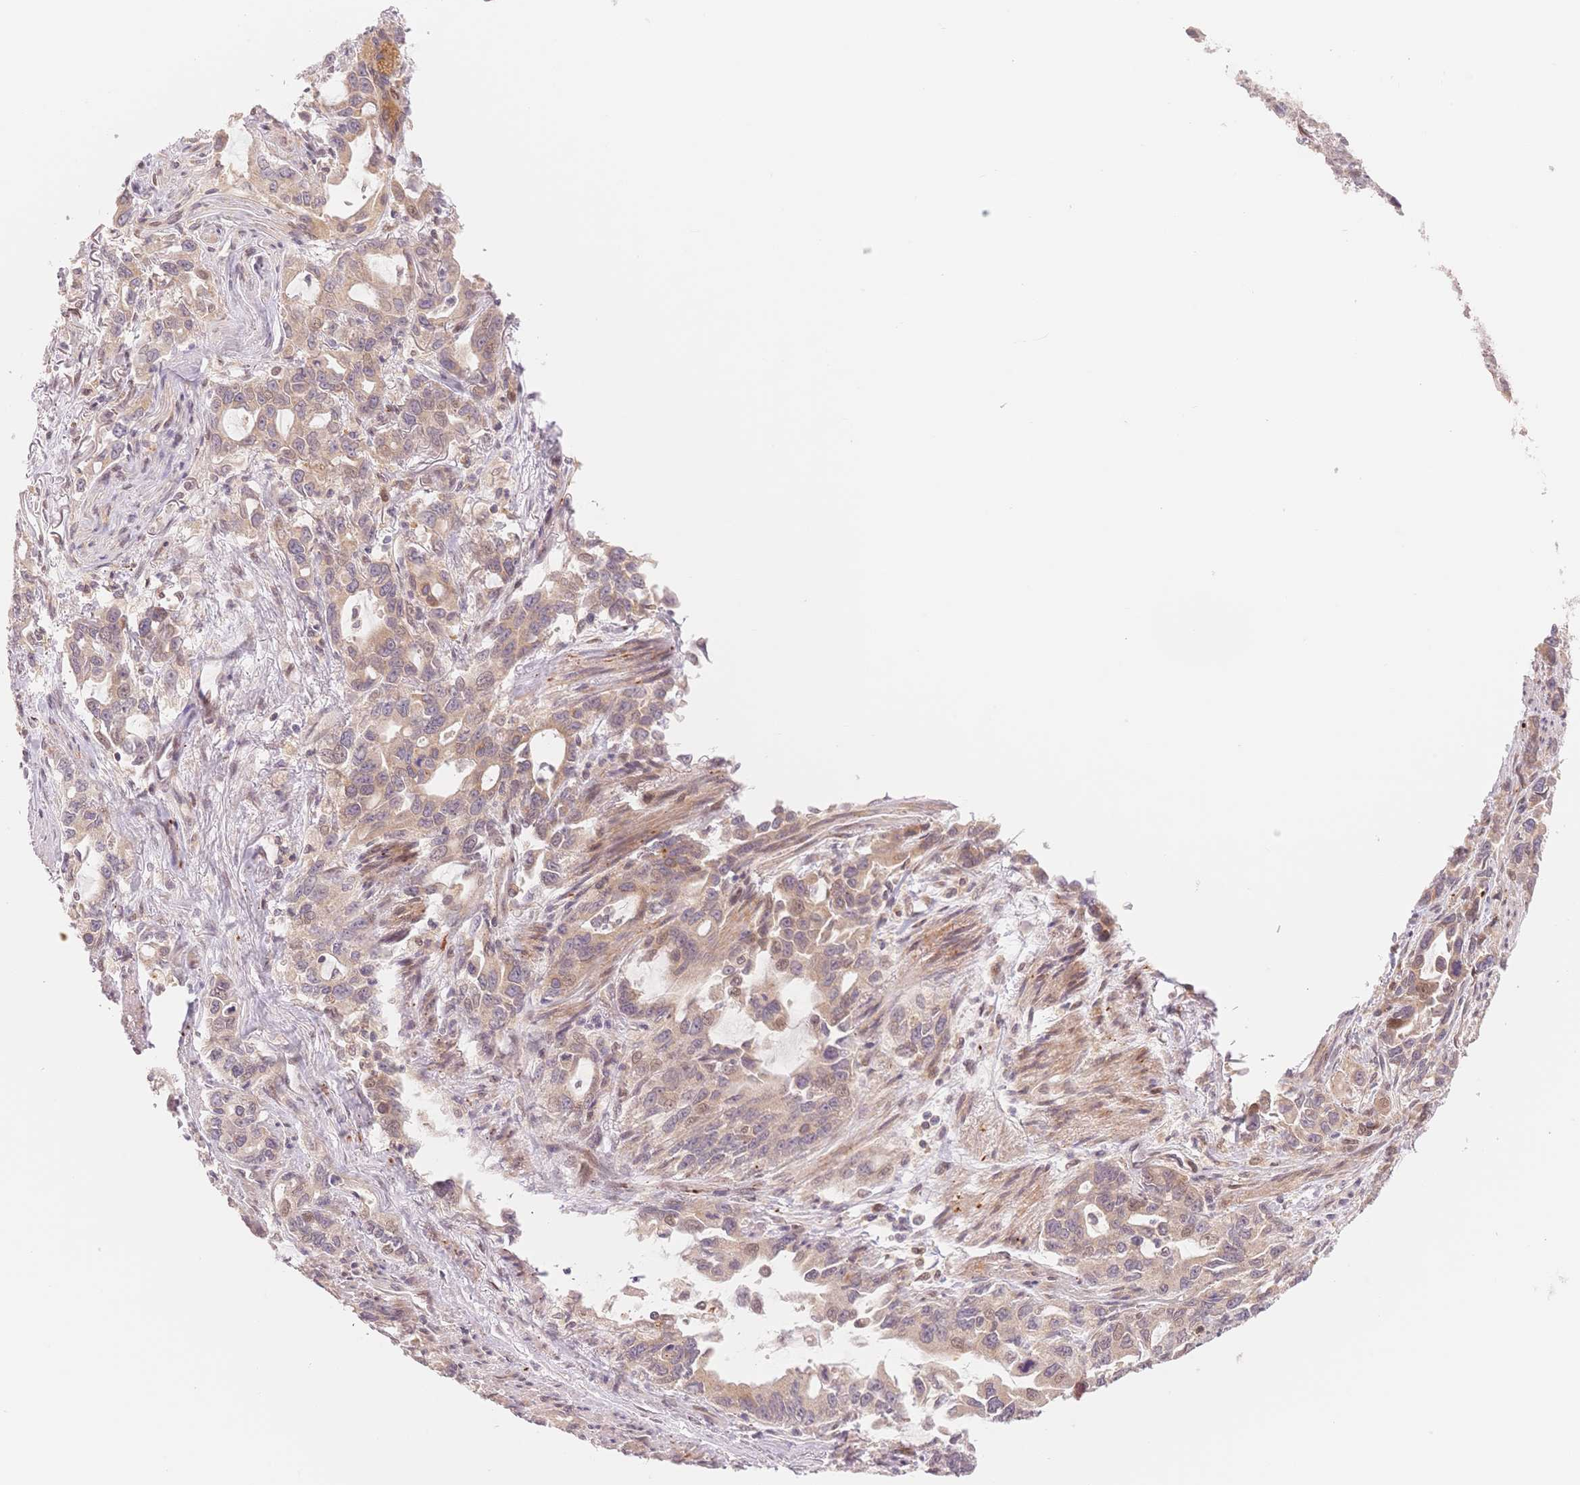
{"staining": {"intensity": "weak", "quantity": "<25%", "location": "cytoplasmic/membranous"}, "tissue": "stomach cancer", "cell_type": "Tumor cells", "image_type": "cancer", "snomed": [{"axis": "morphology", "description": "Adenocarcinoma, NOS"}, {"axis": "topography", "description": "Stomach, upper"}], "caption": "Adenocarcinoma (stomach) was stained to show a protein in brown. There is no significant positivity in tumor cells.", "gene": "STK39", "patient": {"sex": "male", "age": 85}}